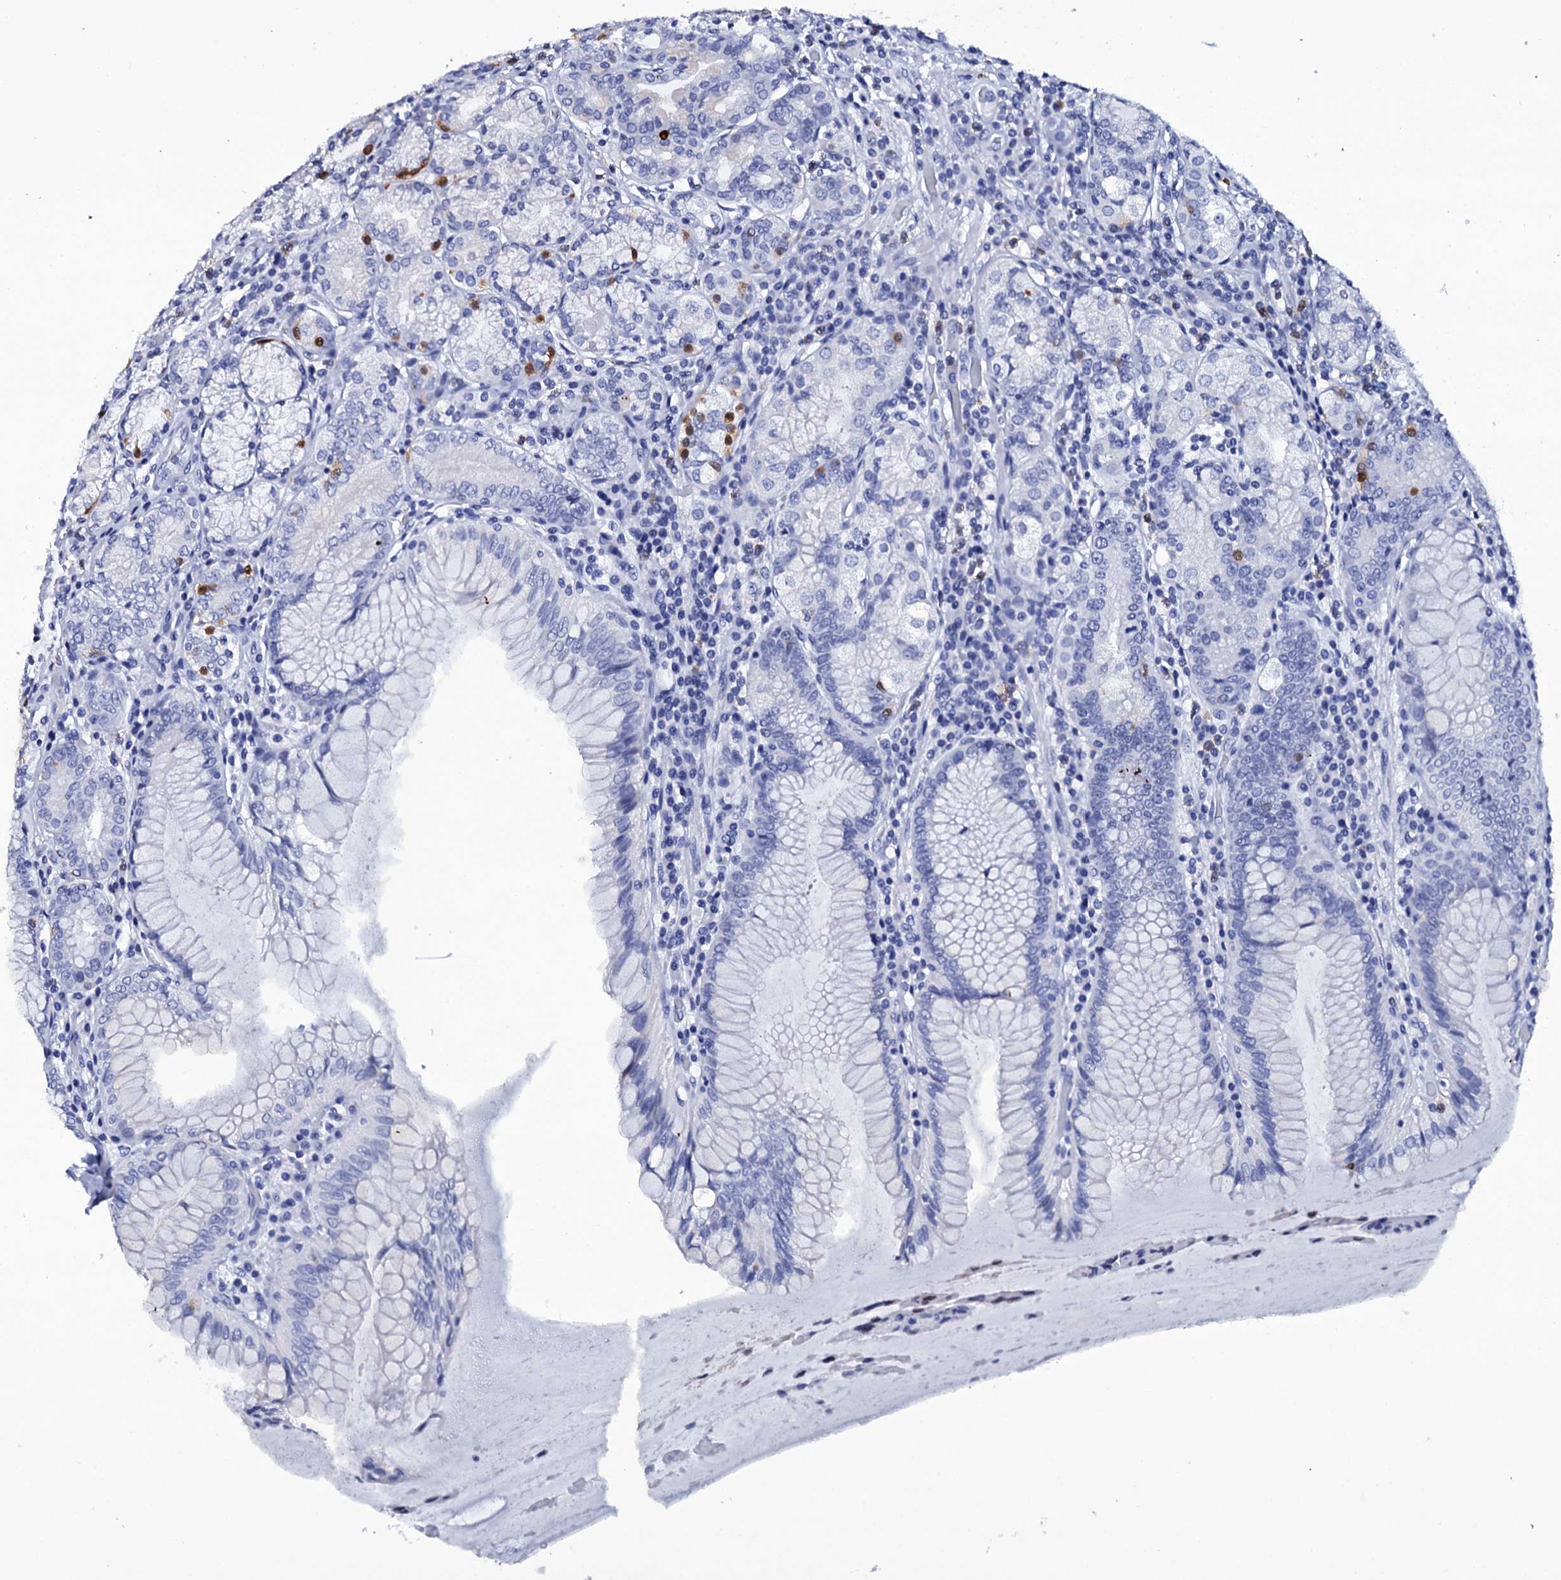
{"staining": {"intensity": "moderate", "quantity": "<25%", "location": "cytoplasmic/membranous"}, "tissue": "stomach", "cell_type": "Glandular cells", "image_type": "normal", "snomed": [{"axis": "morphology", "description": "Normal tissue, NOS"}, {"axis": "topography", "description": "Stomach, upper"}, {"axis": "topography", "description": "Stomach, lower"}], "caption": "Immunohistochemistry (IHC) of benign human stomach shows low levels of moderate cytoplasmic/membranous expression in approximately <25% of glandular cells.", "gene": "ITPRID2", "patient": {"sex": "female", "age": 76}}